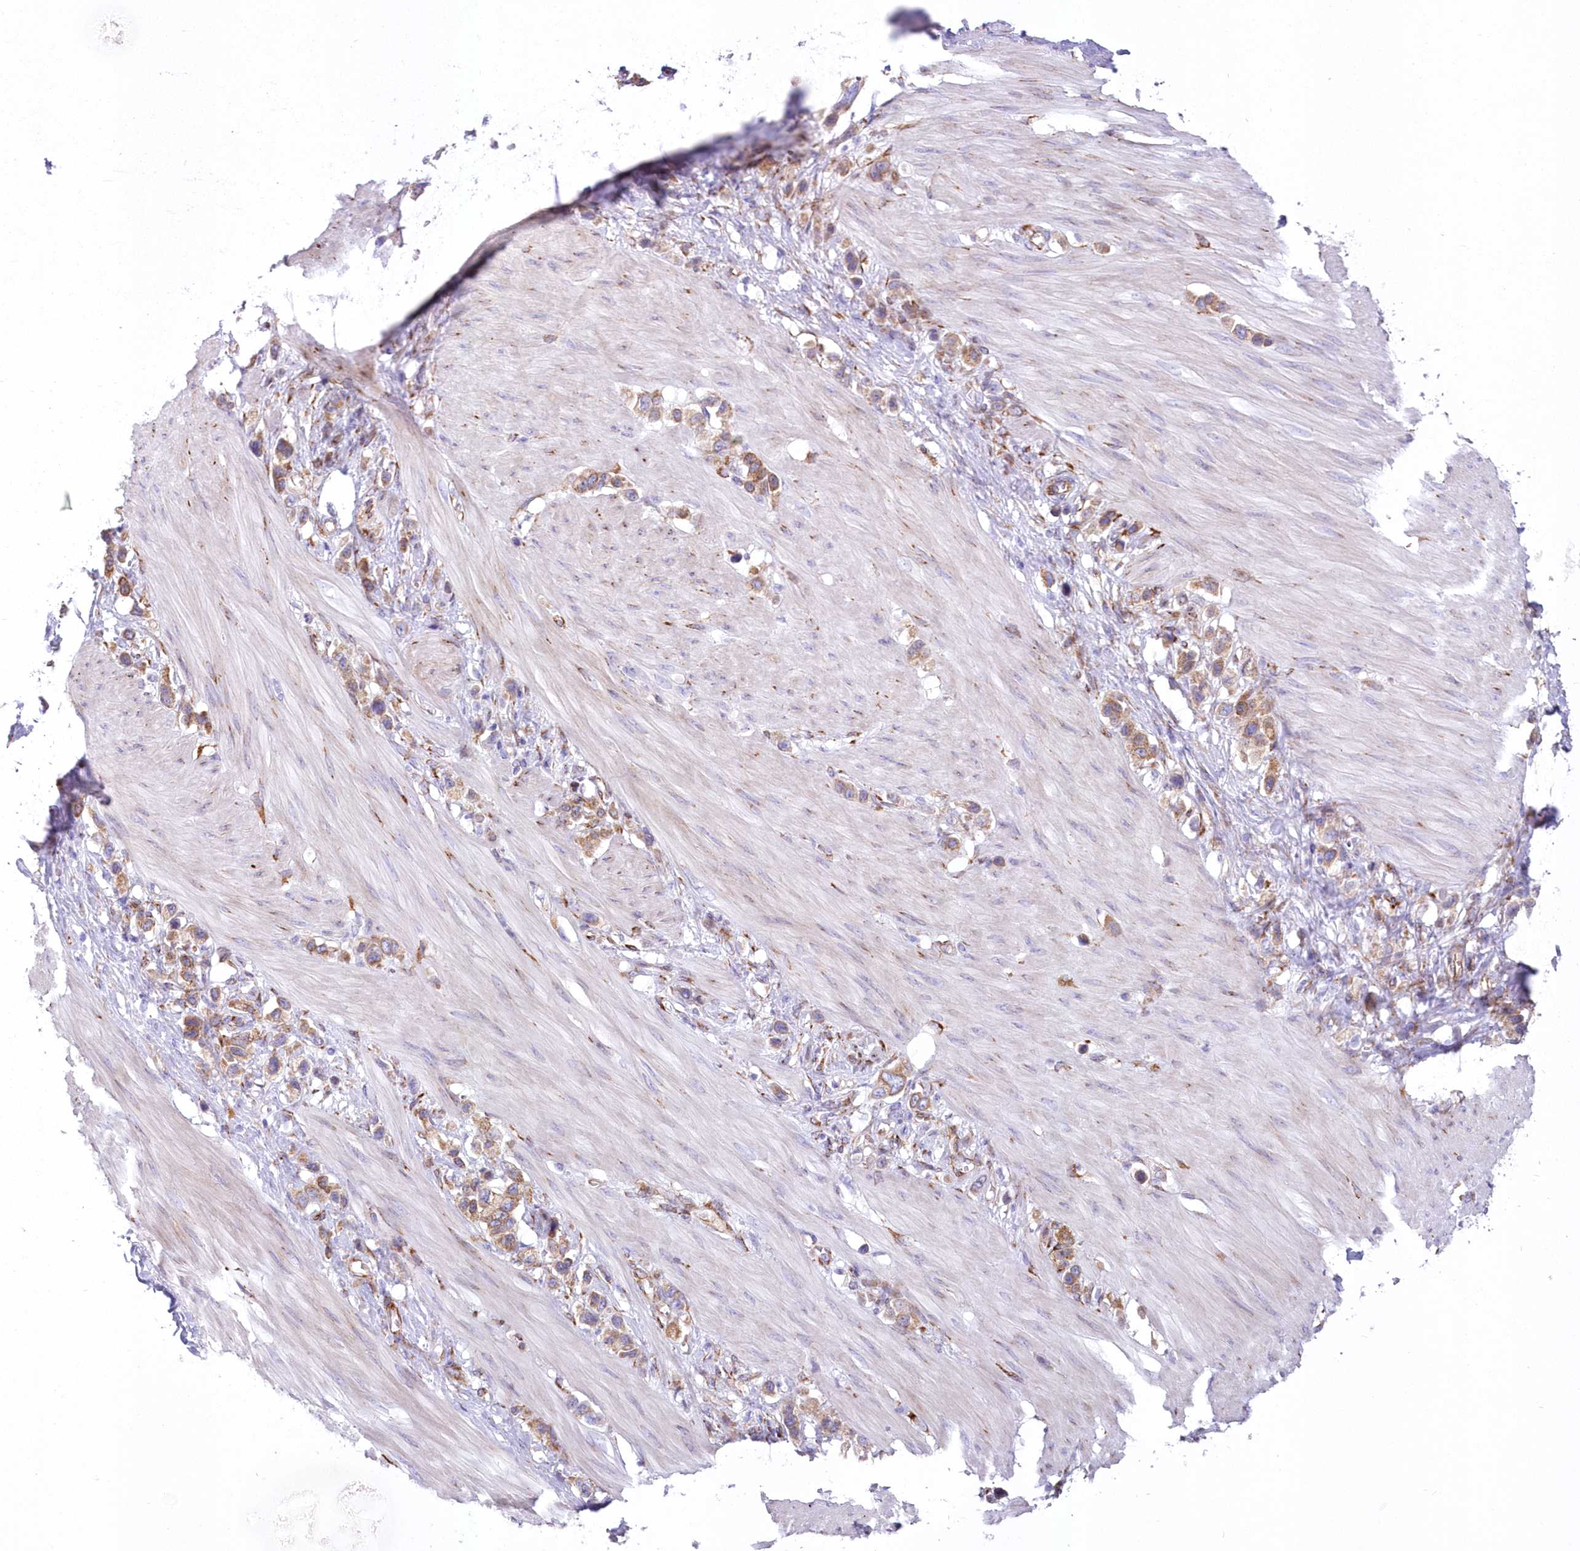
{"staining": {"intensity": "moderate", "quantity": ">75%", "location": "cytoplasmic/membranous"}, "tissue": "stomach cancer", "cell_type": "Tumor cells", "image_type": "cancer", "snomed": [{"axis": "morphology", "description": "Adenocarcinoma, NOS"}, {"axis": "topography", "description": "Stomach"}], "caption": "Immunohistochemistry (IHC) image of neoplastic tissue: stomach adenocarcinoma stained using immunohistochemistry (IHC) shows medium levels of moderate protein expression localized specifically in the cytoplasmic/membranous of tumor cells, appearing as a cytoplasmic/membranous brown color.", "gene": "YTHDC2", "patient": {"sex": "female", "age": 65}}